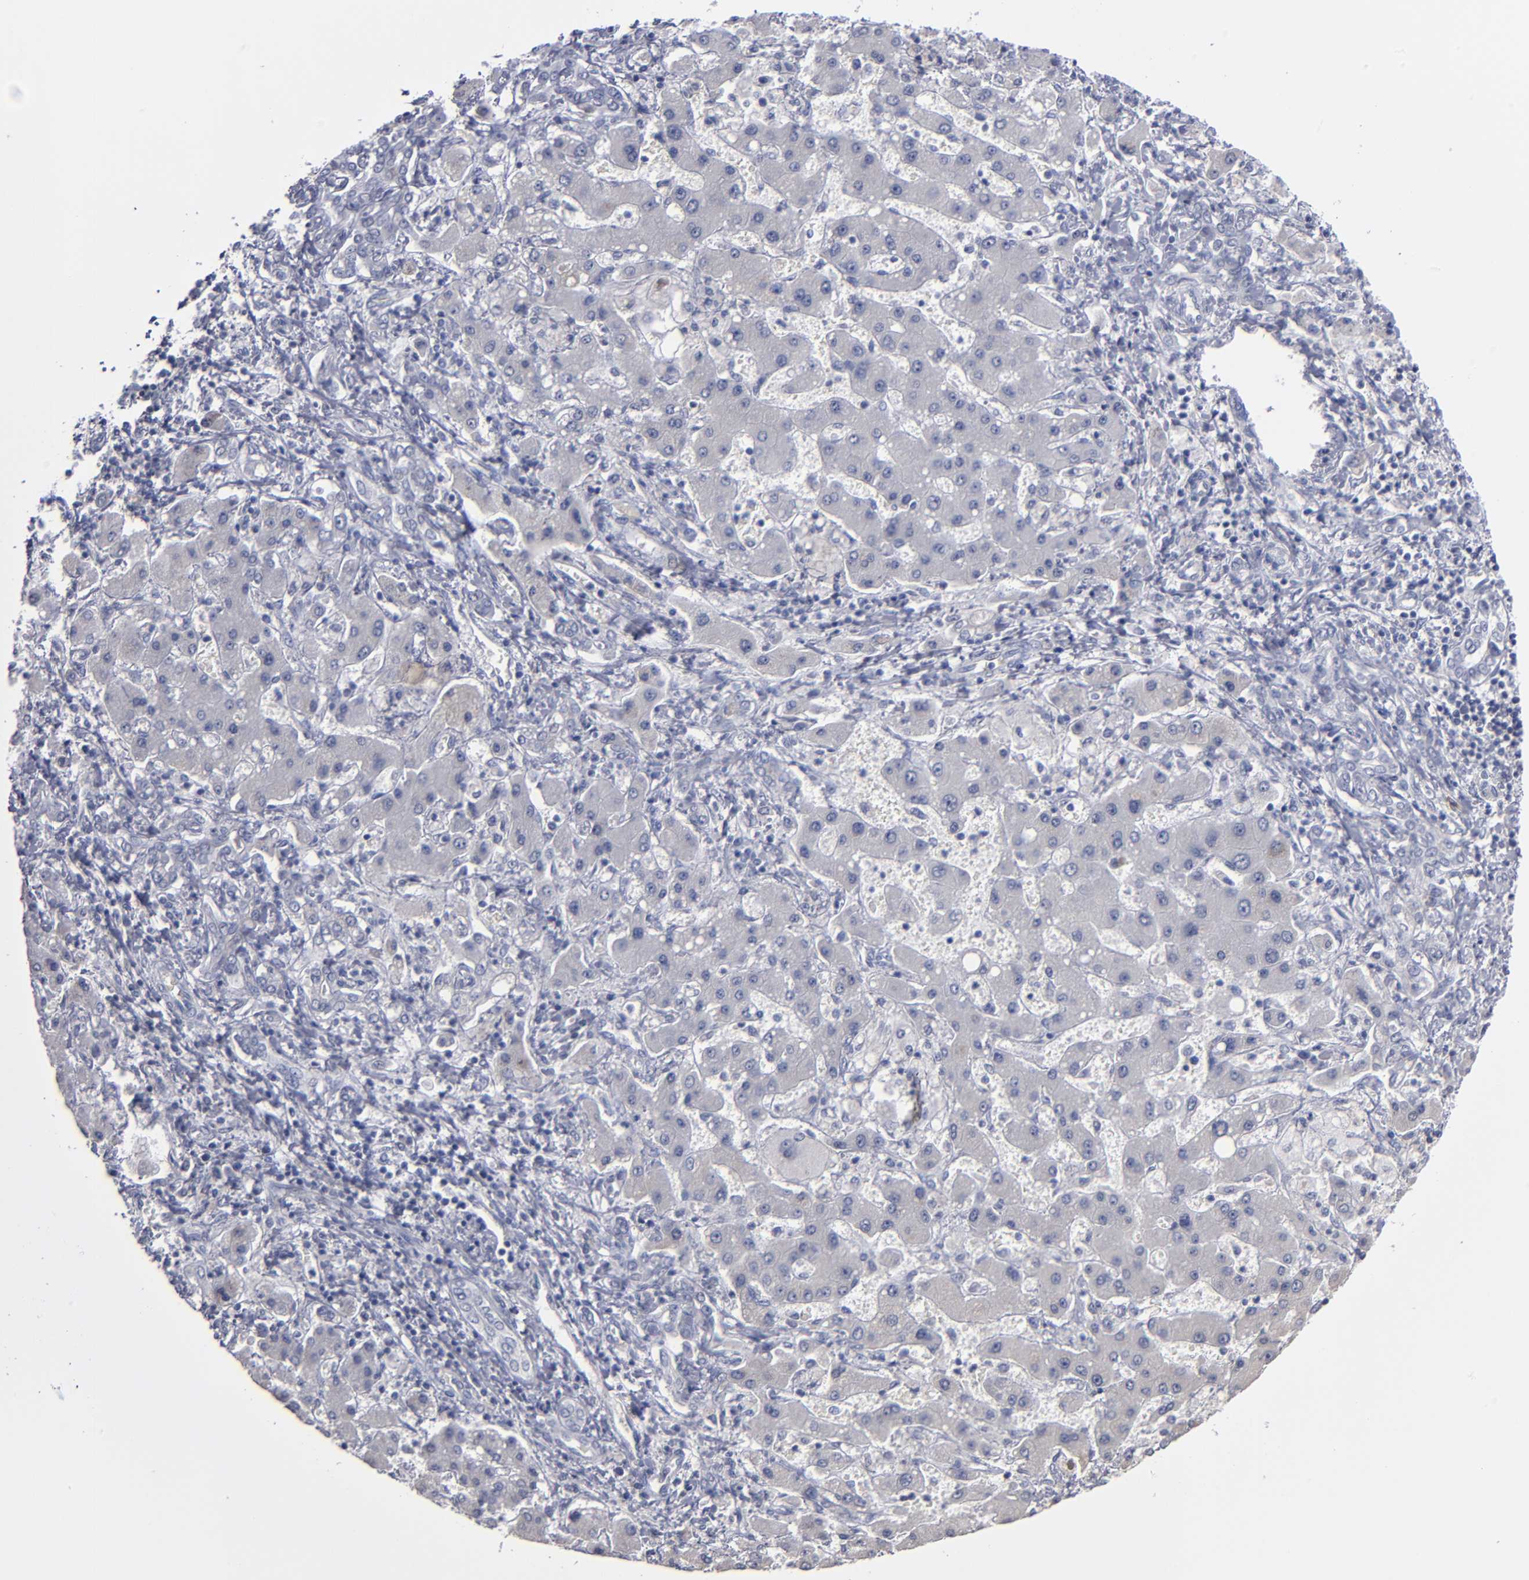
{"staining": {"intensity": "negative", "quantity": "none", "location": "none"}, "tissue": "liver cancer", "cell_type": "Tumor cells", "image_type": "cancer", "snomed": [{"axis": "morphology", "description": "Cholangiocarcinoma"}, {"axis": "topography", "description": "Liver"}], "caption": "Human cholangiocarcinoma (liver) stained for a protein using immunohistochemistry demonstrates no positivity in tumor cells.", "gene": "RPH3A", "patient": {"sex": "male", "age": 50}}